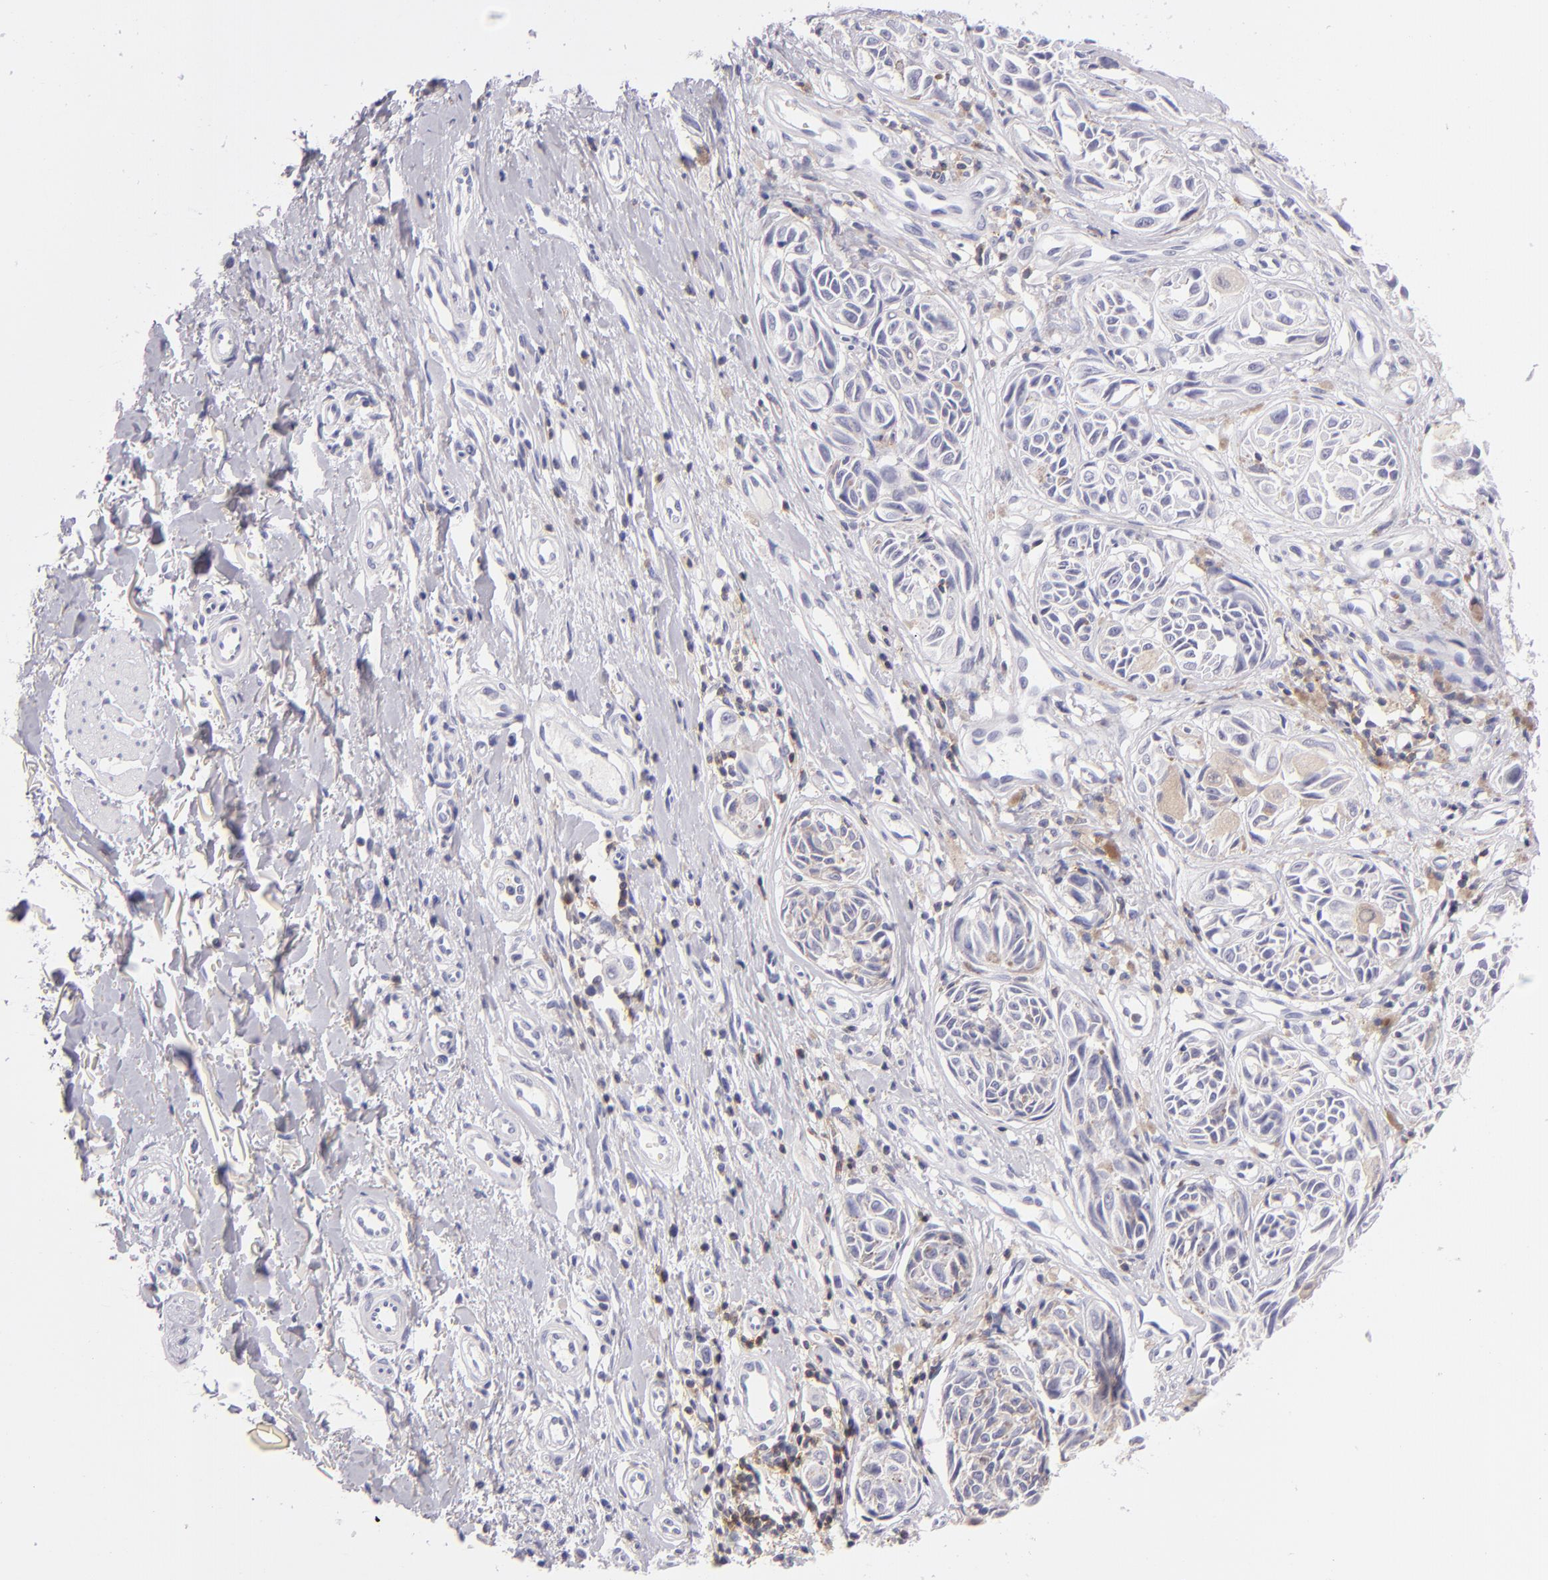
{"staining": {"intensity": "negative", "quantity": "none", "location": "none"}, "tissue": "melanoma", "cell_type": "Tumor cells", "image_type": "cancer", "snomed": [{"axis": "morphology", "description": "Malignant melanoma, NOS"}, {"axis": "topography", "description": "Skin"}], "caption": "Micrograph shows no protein positivity in tumor cells of melanoma tissue.", "gene": "CD48", "patient": {"sex": "male", "age": 67}}